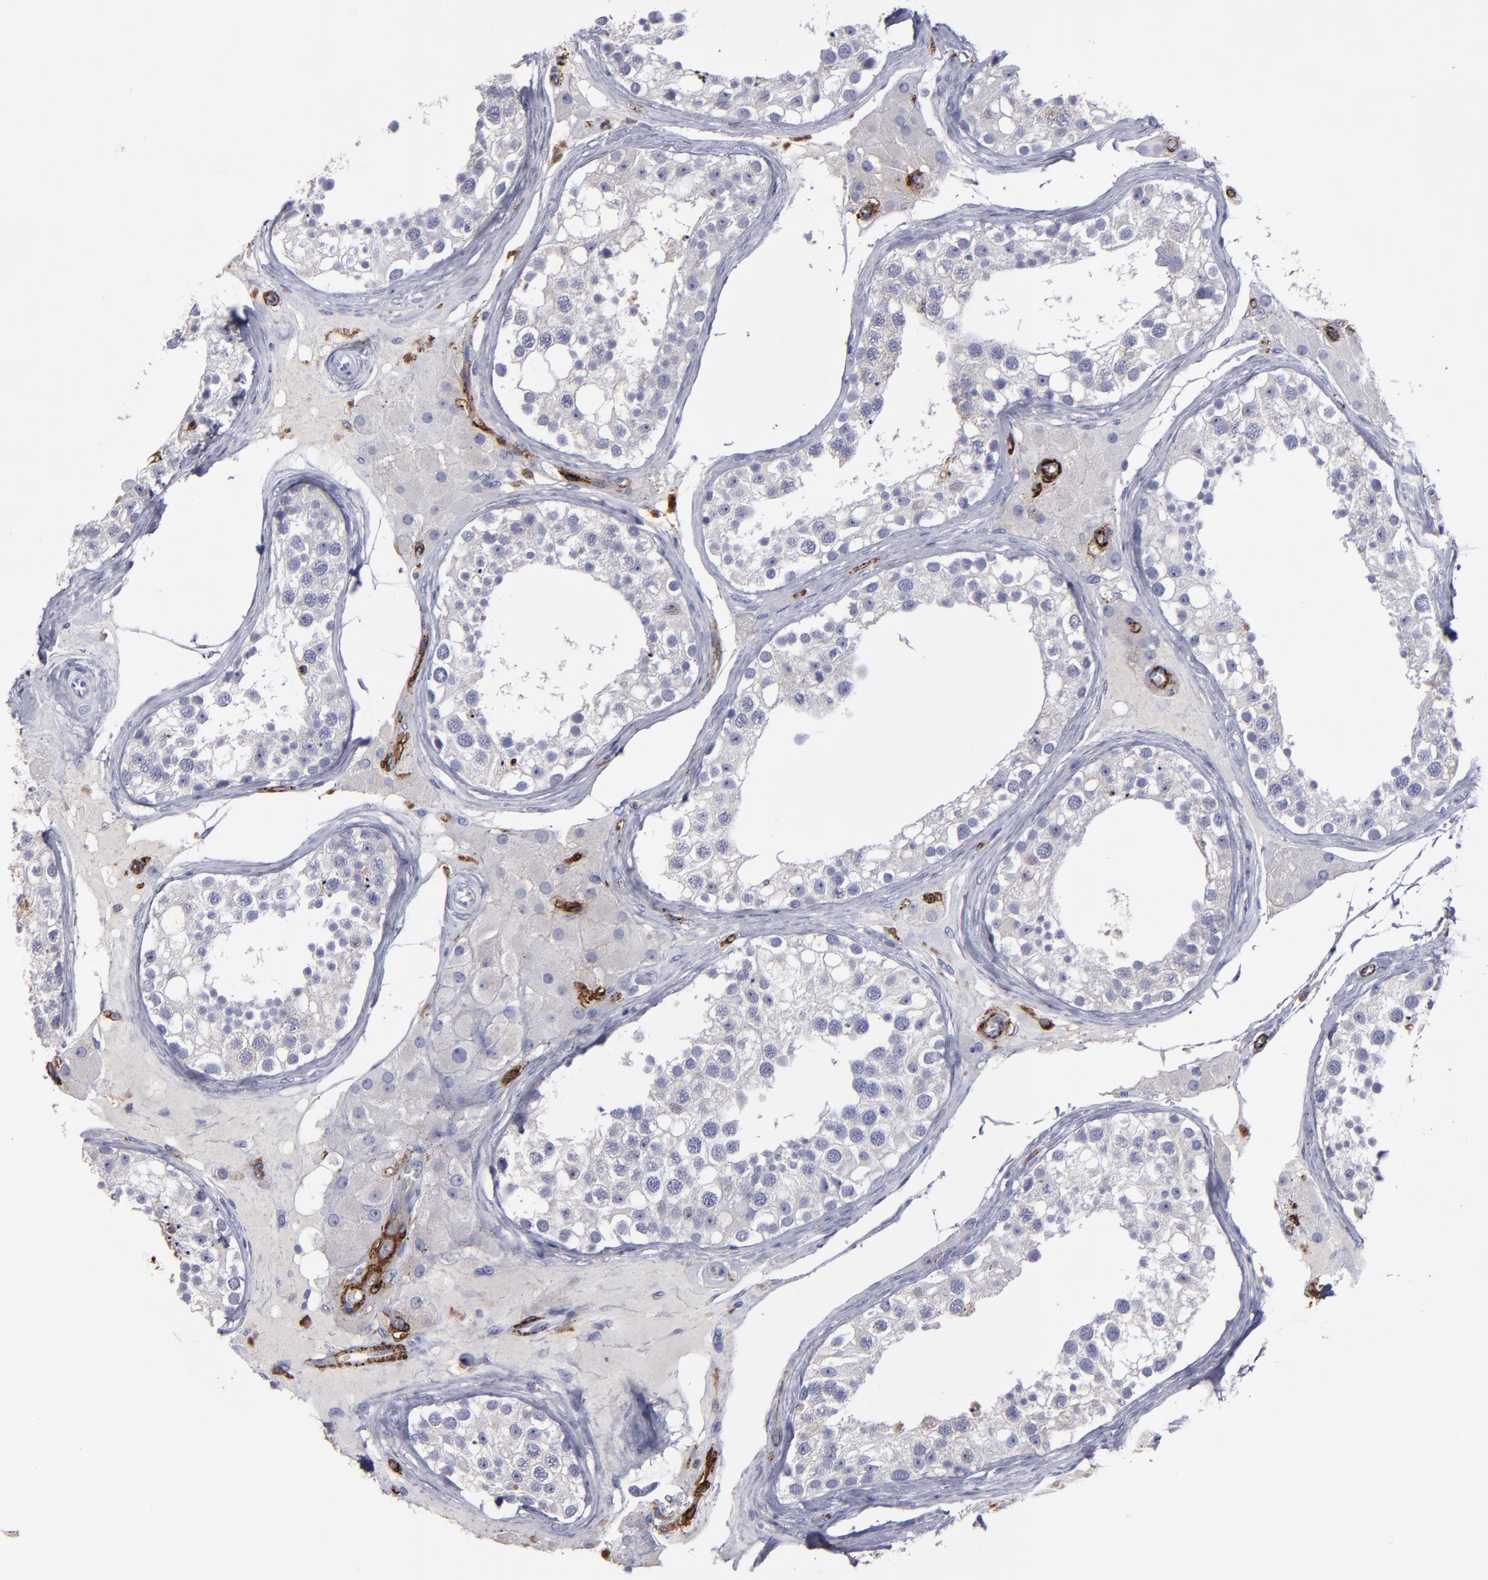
{"staining": {"intensity": "negative", "quantity": "none", "location": "none"}, "tissue": "testis", "cell_type": "Cells in seminiferous ducts", "image_type": "normal", "snomed": [{"axis": "morphology", "description": "Normal tissue, NOS"}, {"axis": "topography", "description": "Testis"}], "caption": "The histopathology image displays no significant expression in cells in seminiferous ducts of testis. (DAB (3,3'-diaminobenzidine) immunohistochemistry (IHC) visualized using brightfield microscopy, high magnification).", "gene": "CD36", "patient": {"sex": "male", "age": 68}}